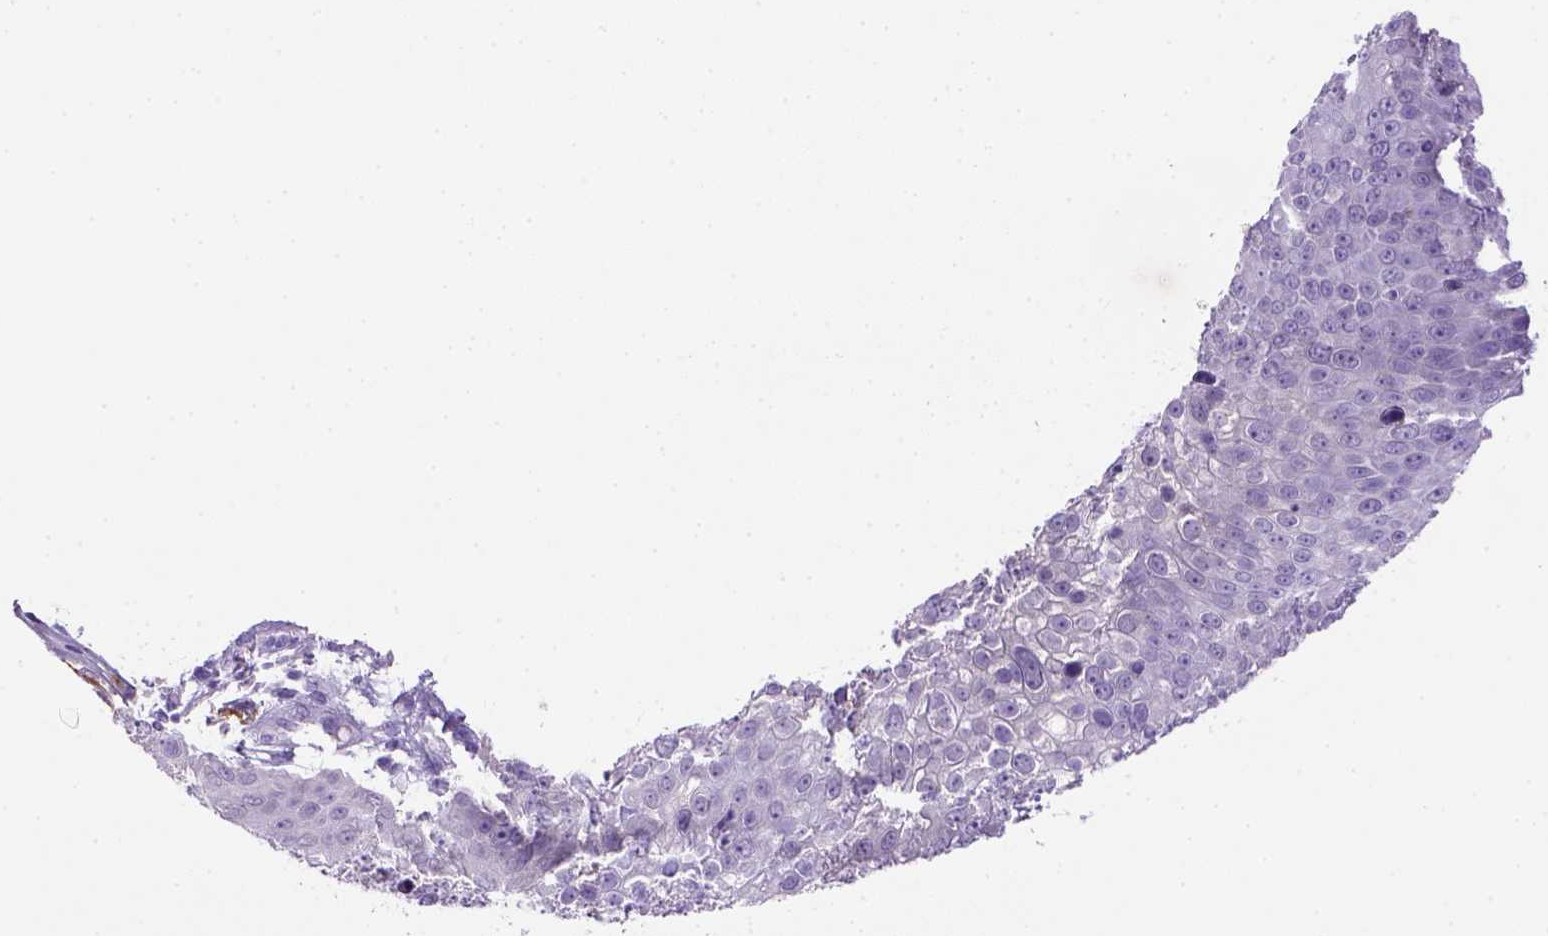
{"staining": {"intensity": "negative", "quantity": "none", "location": "none"}, "tissue": "skin cancer", "cell_type": "Tumor cells", "image_type": "cancer", "snomed": [{"axis": "morphology", "description": "Squamous cell carcinoma, NOS"}, {"axis": "topography", "description": "Skin"}], "caption": "This is an immunohistochemistry histopathology image of human skin cancer (squamous cell carcinoma). There is no staining in tumor cells.", "gene": "SIRPD", "patient": {"sex": "male", "age": 71}}